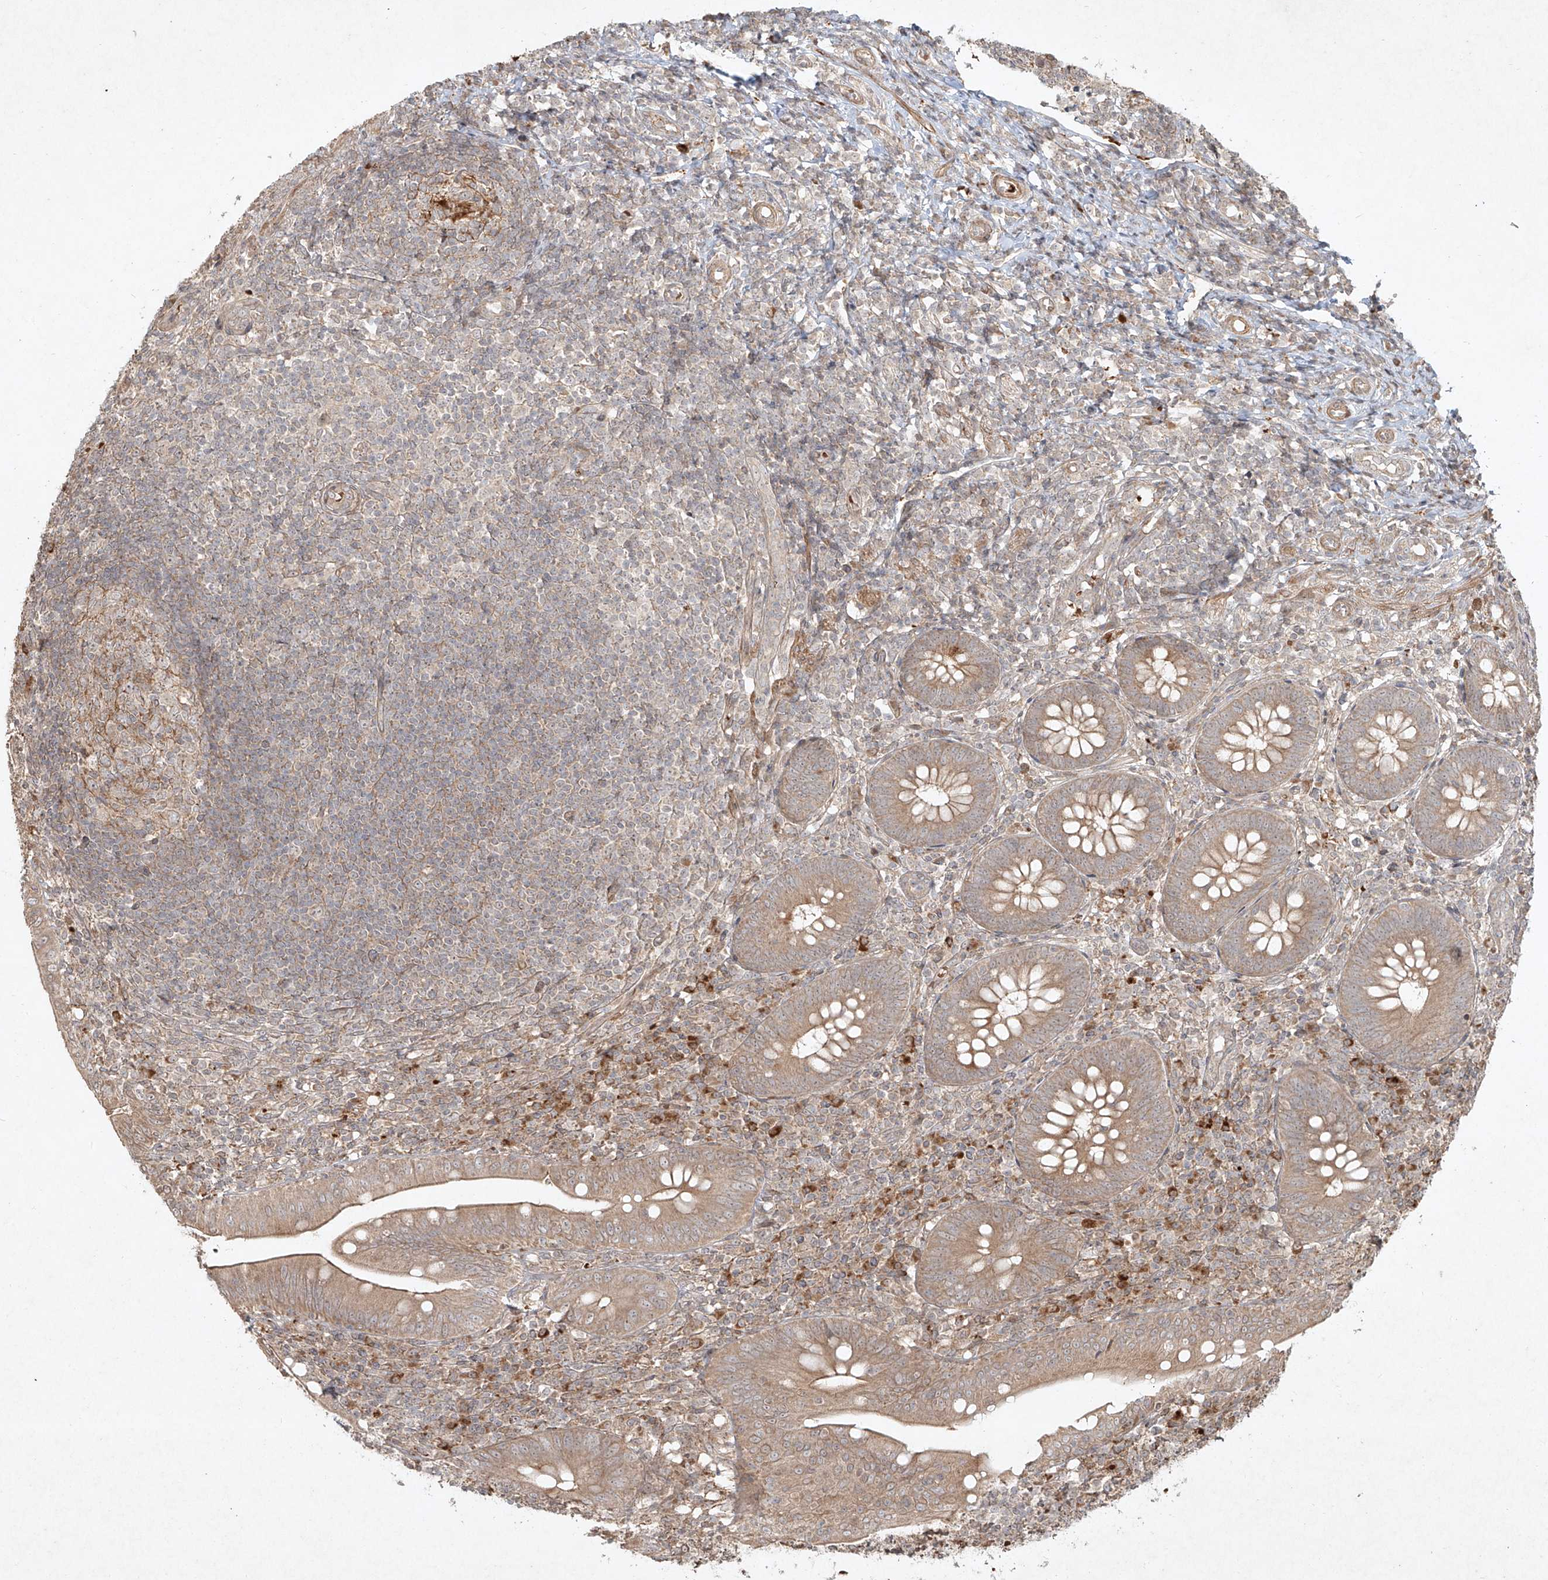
{"staining": {"intensity": "moderate", "quantity": ">75%", "location": "cytoplasmic/membranous"}, "tissue": "appendix", "cell_type": "Glandular cells", "image_type": "normal", "snomed": [{"axis": "morphology", "description": "Normal tissue, NOS"}, {"axis": "topography", "description": "Appendix"}], "caption": "The histopathology image exhibits immunohistochemical staining of normal appendix. There is moderate cytoplasmic/membranous expression is identified in approximately >75% of glandular cells.", "gene": "CYYR1", "patient": {"sex": "male", "age": 14}}